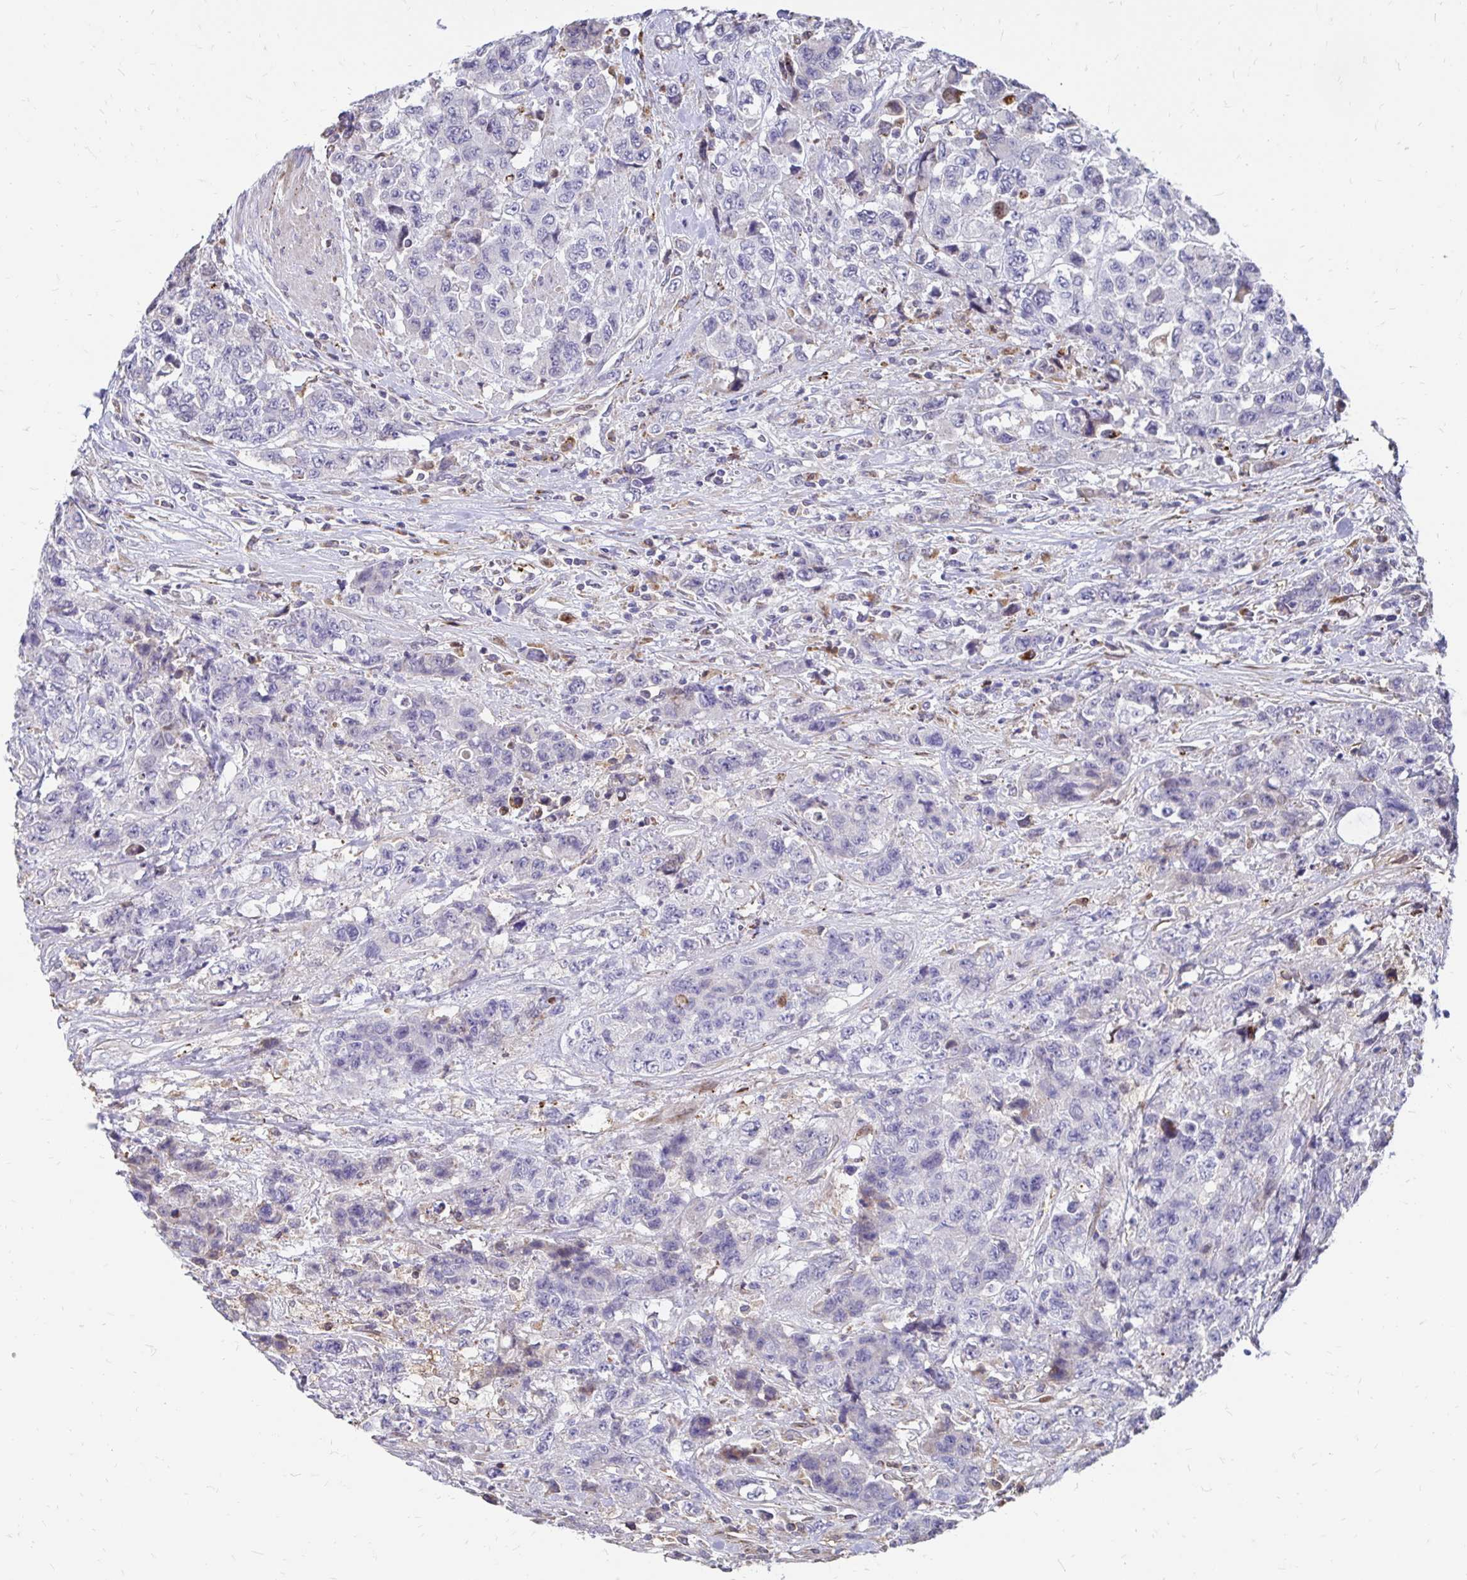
{"staining": {"intensity": "negative", "quantity": "none", "location": "none"}, "tissue": "urothelial cancer", "cell_type": "Tumor cells", "image_type": "cancer", "snomed": [{"axis": "morphology", "description": "Urothelial carcinoma, High grade"}, {"axis": "topography", "description": "Urinary bladder"}], "caption": "The micrograph reveals no significant expression in tumor cells of urothelial carcinoma (high-grade).", "gene": "CDKL1", "patient": {"sex": "female", "age": 78}}